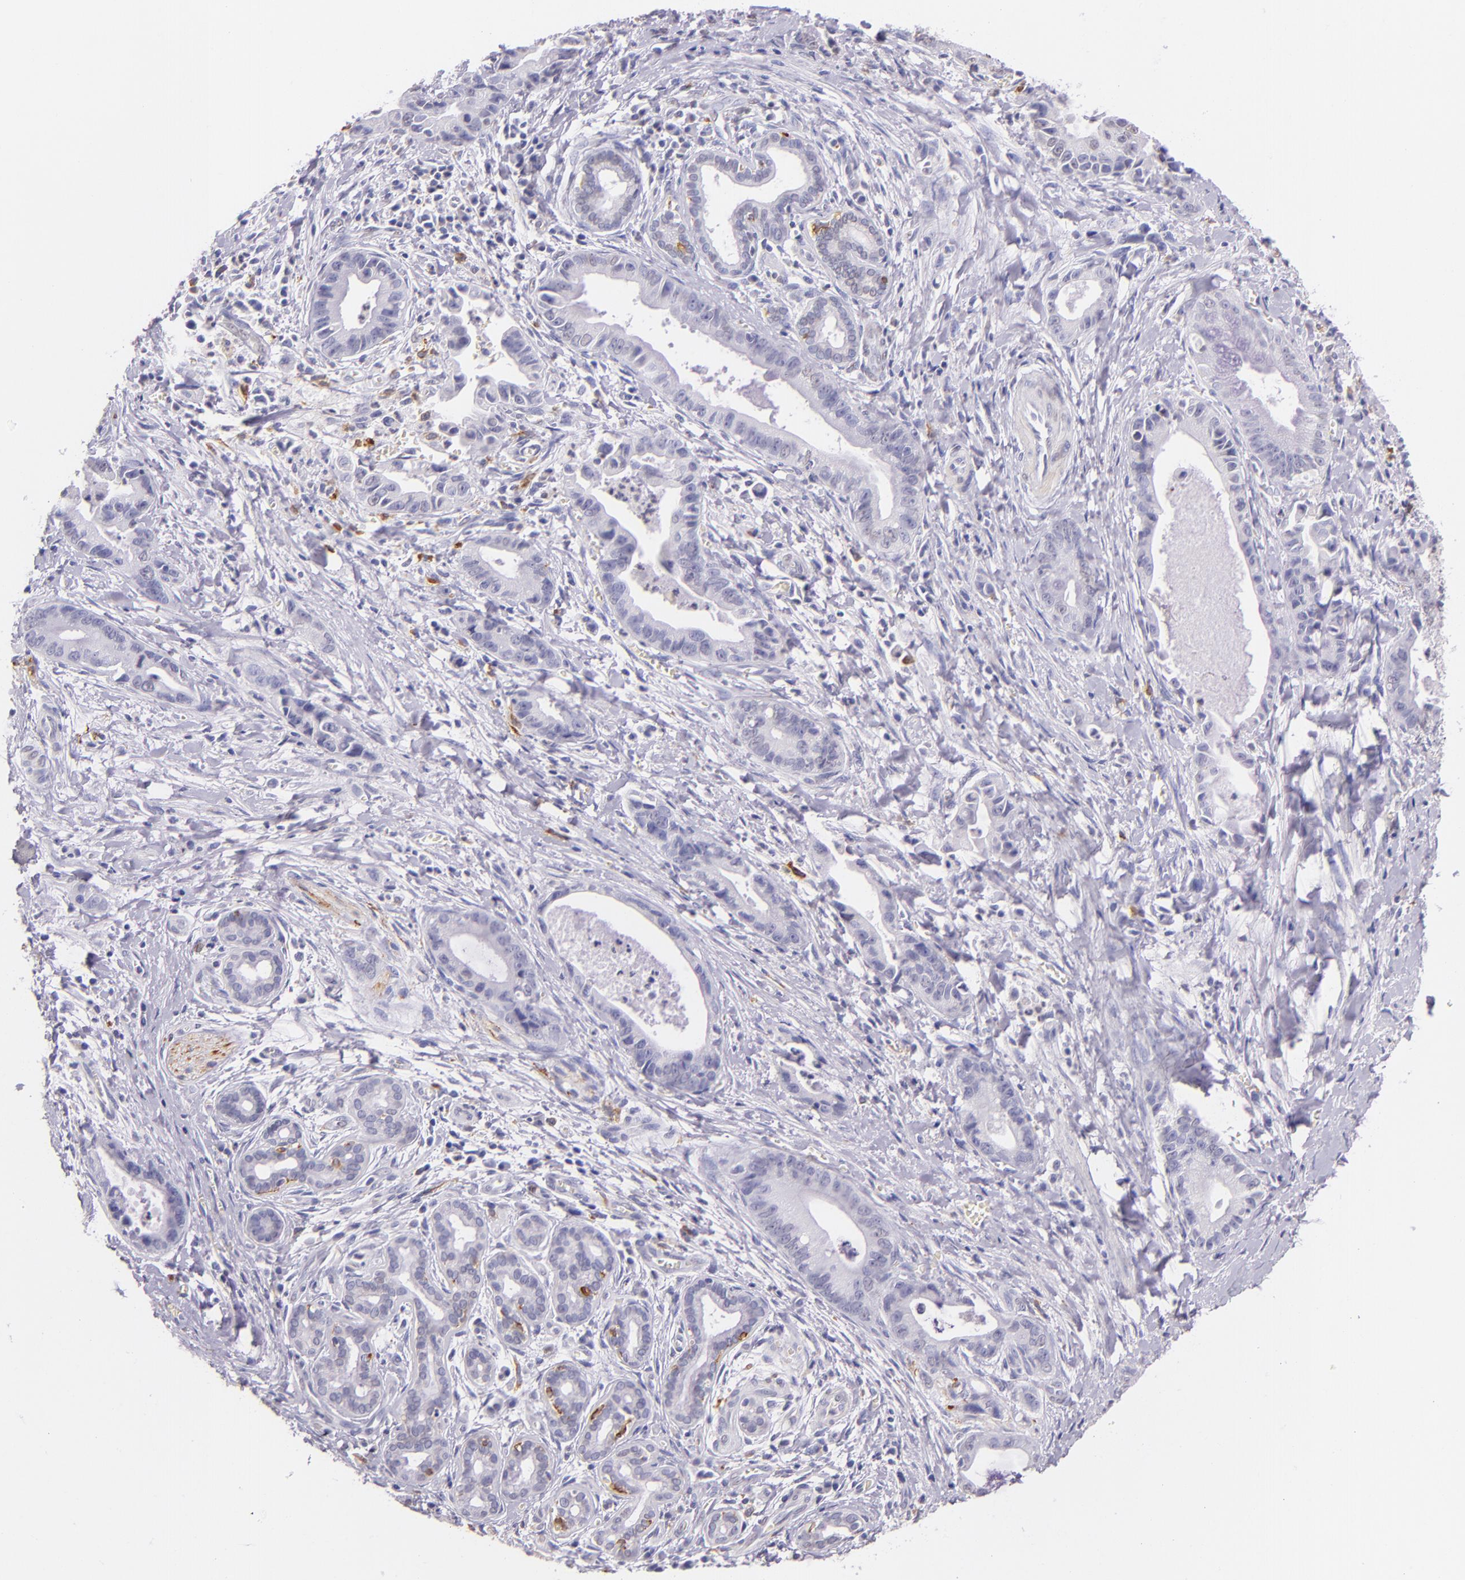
{"staining": {"intensity": "negative", "quantity": "none", "location": "none"}, "tissue": "liver cancer", "cell_type": "Tumor cells", "image_type": "cancer", "snomed": [{"axis": "morphology", "description": "Cholangiocarcinoma"}, {"axis": "topography", "description": "Liver"}], "caption": "A histopathology image of liver cholangiocarcinoma stained for a protein exhibits no brown staining in tumor cells.", "gene": "RTN1", "patient": {"sex": "female", "age": 55}}